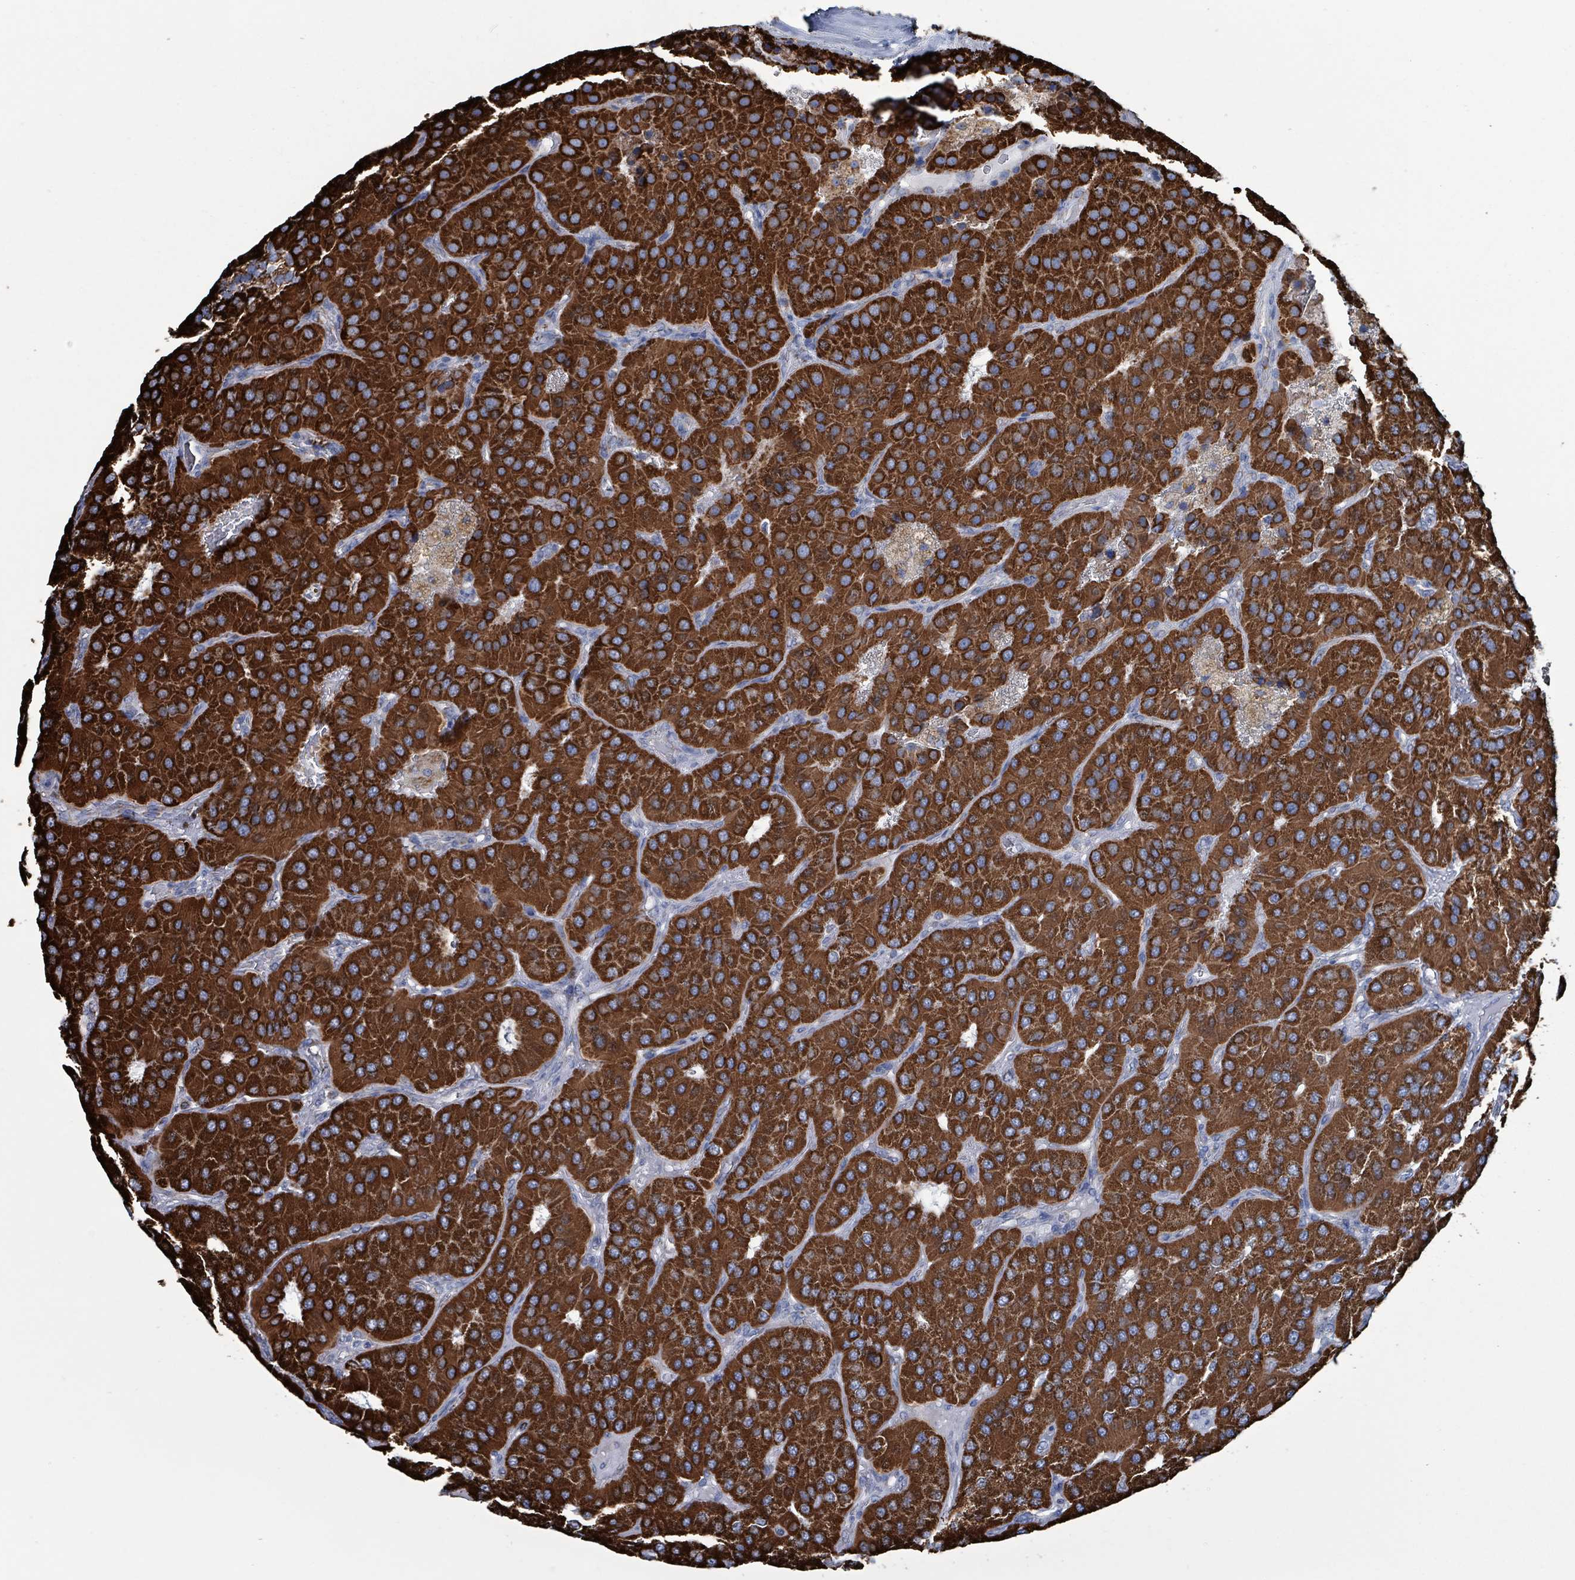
{"staining": {"intensity": "strong", "quantity": ">75%", "location": "cytoplasmic/membranous"}, "tissue": "parathyroid gland", "cell_type": "Glandular cells", "image_type": "normal", "snomed": [{"axis": "morphology", "description": "Normal tissue, NOS"}, {"axis": "morphology", "description": "Adenoma, NOS"}, {"axis": "topography", "description": "Parathyroid gland"}], "caption": "A brown stain shows strong cytoplasmic/membranous staining of a protein in glandular cells of normal human parathyroid gland. (DAB IHC with brightfield microscopy, high magnification).", "gene": "IDH3B", "patient": {"sex": "female", "age": 86}}